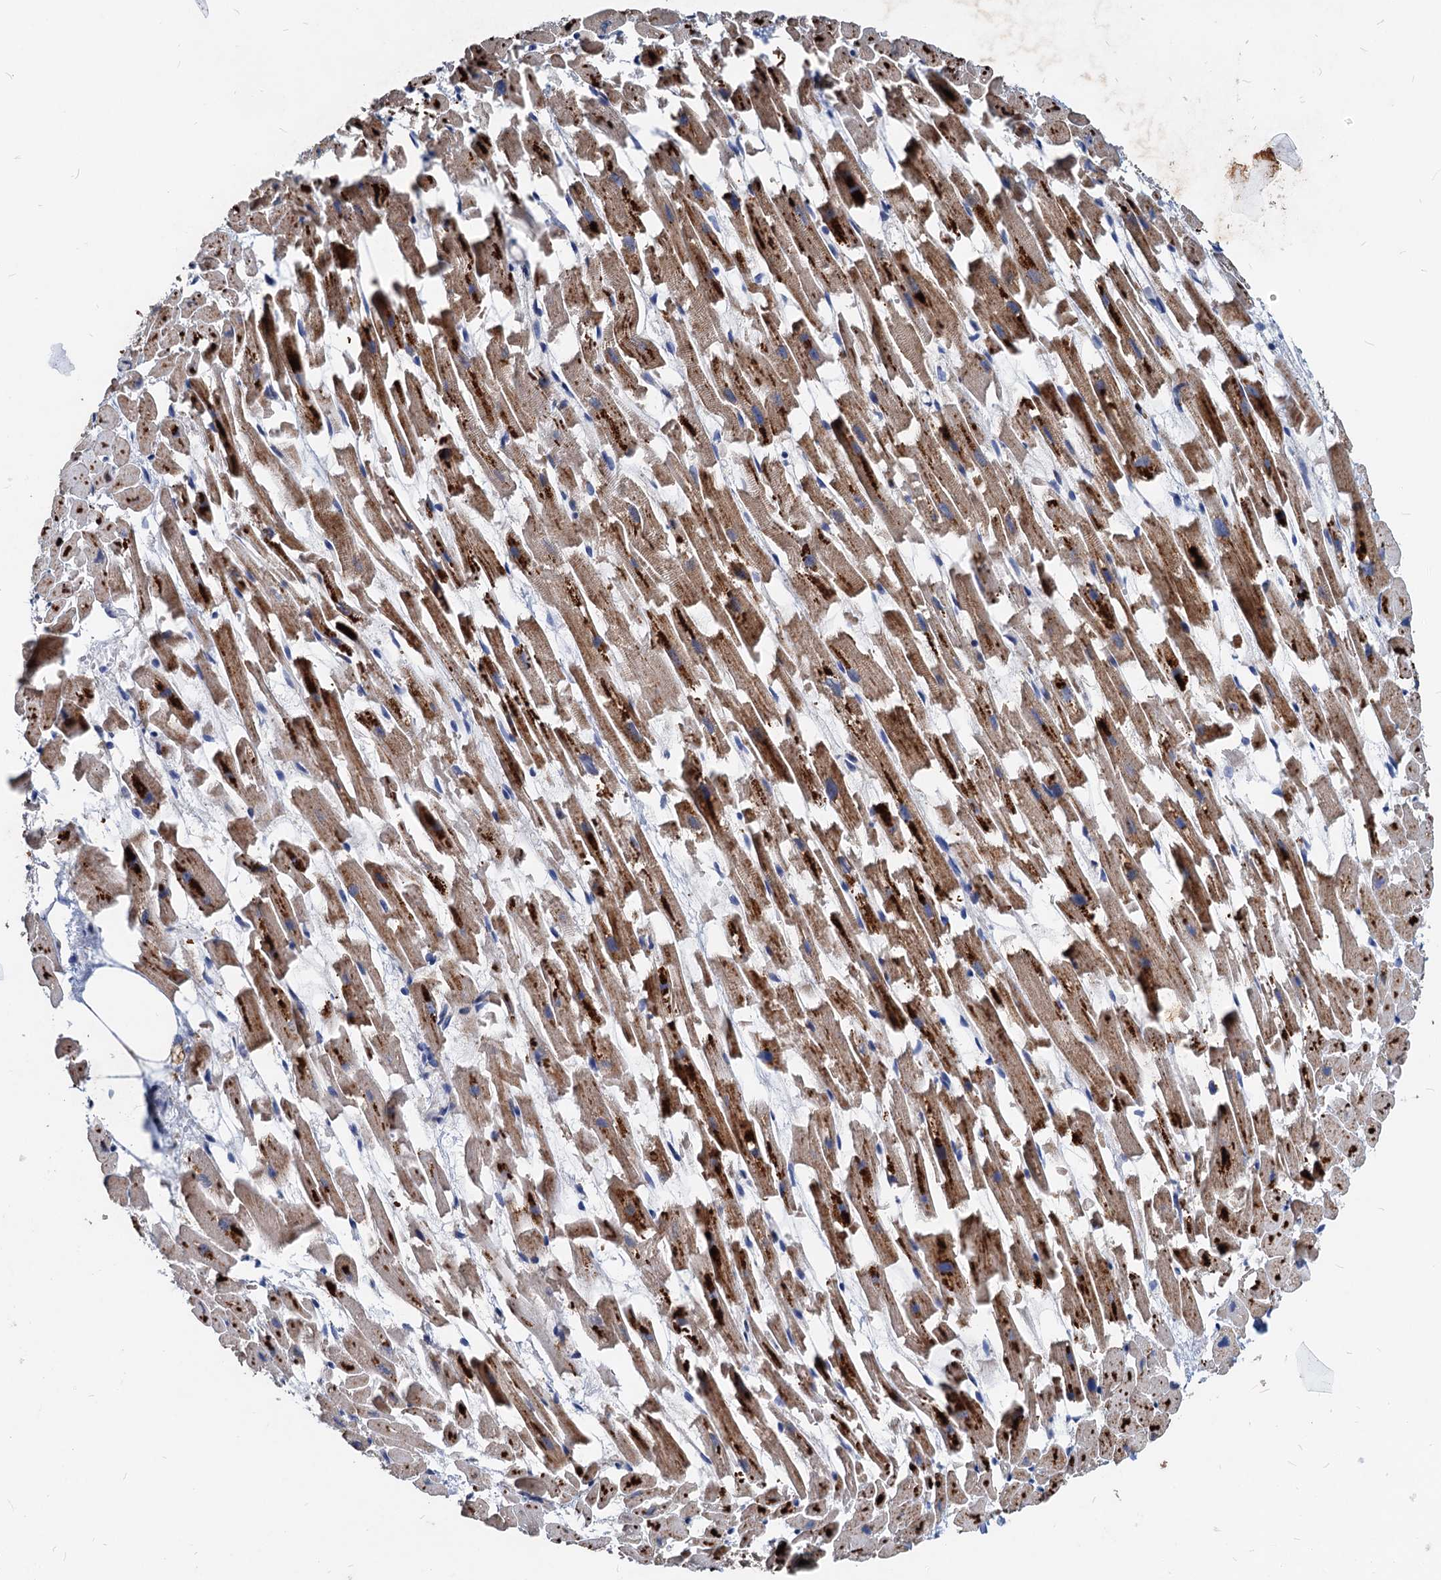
{"staining": {"intensity": "moderate", "quantity": "25%-75%", "location": "cytoplasmic/membranous"}, "tissue": "heart muscle", "cell_type": "Cardiomyocytes", "image_type": "normal", "snomed": [{"axis": "morphology", "description": "Normal tissue, NOS"}, {"axis": "topography", "description": "Heart"}], "caption": "Moderate cytoplasmic/membranous staining is seen in approximately 25%-75% of cardiomyocytes in normal heart muscle.", "gene": "LCP2", "patient": {"sex": "female", "age": 64}}